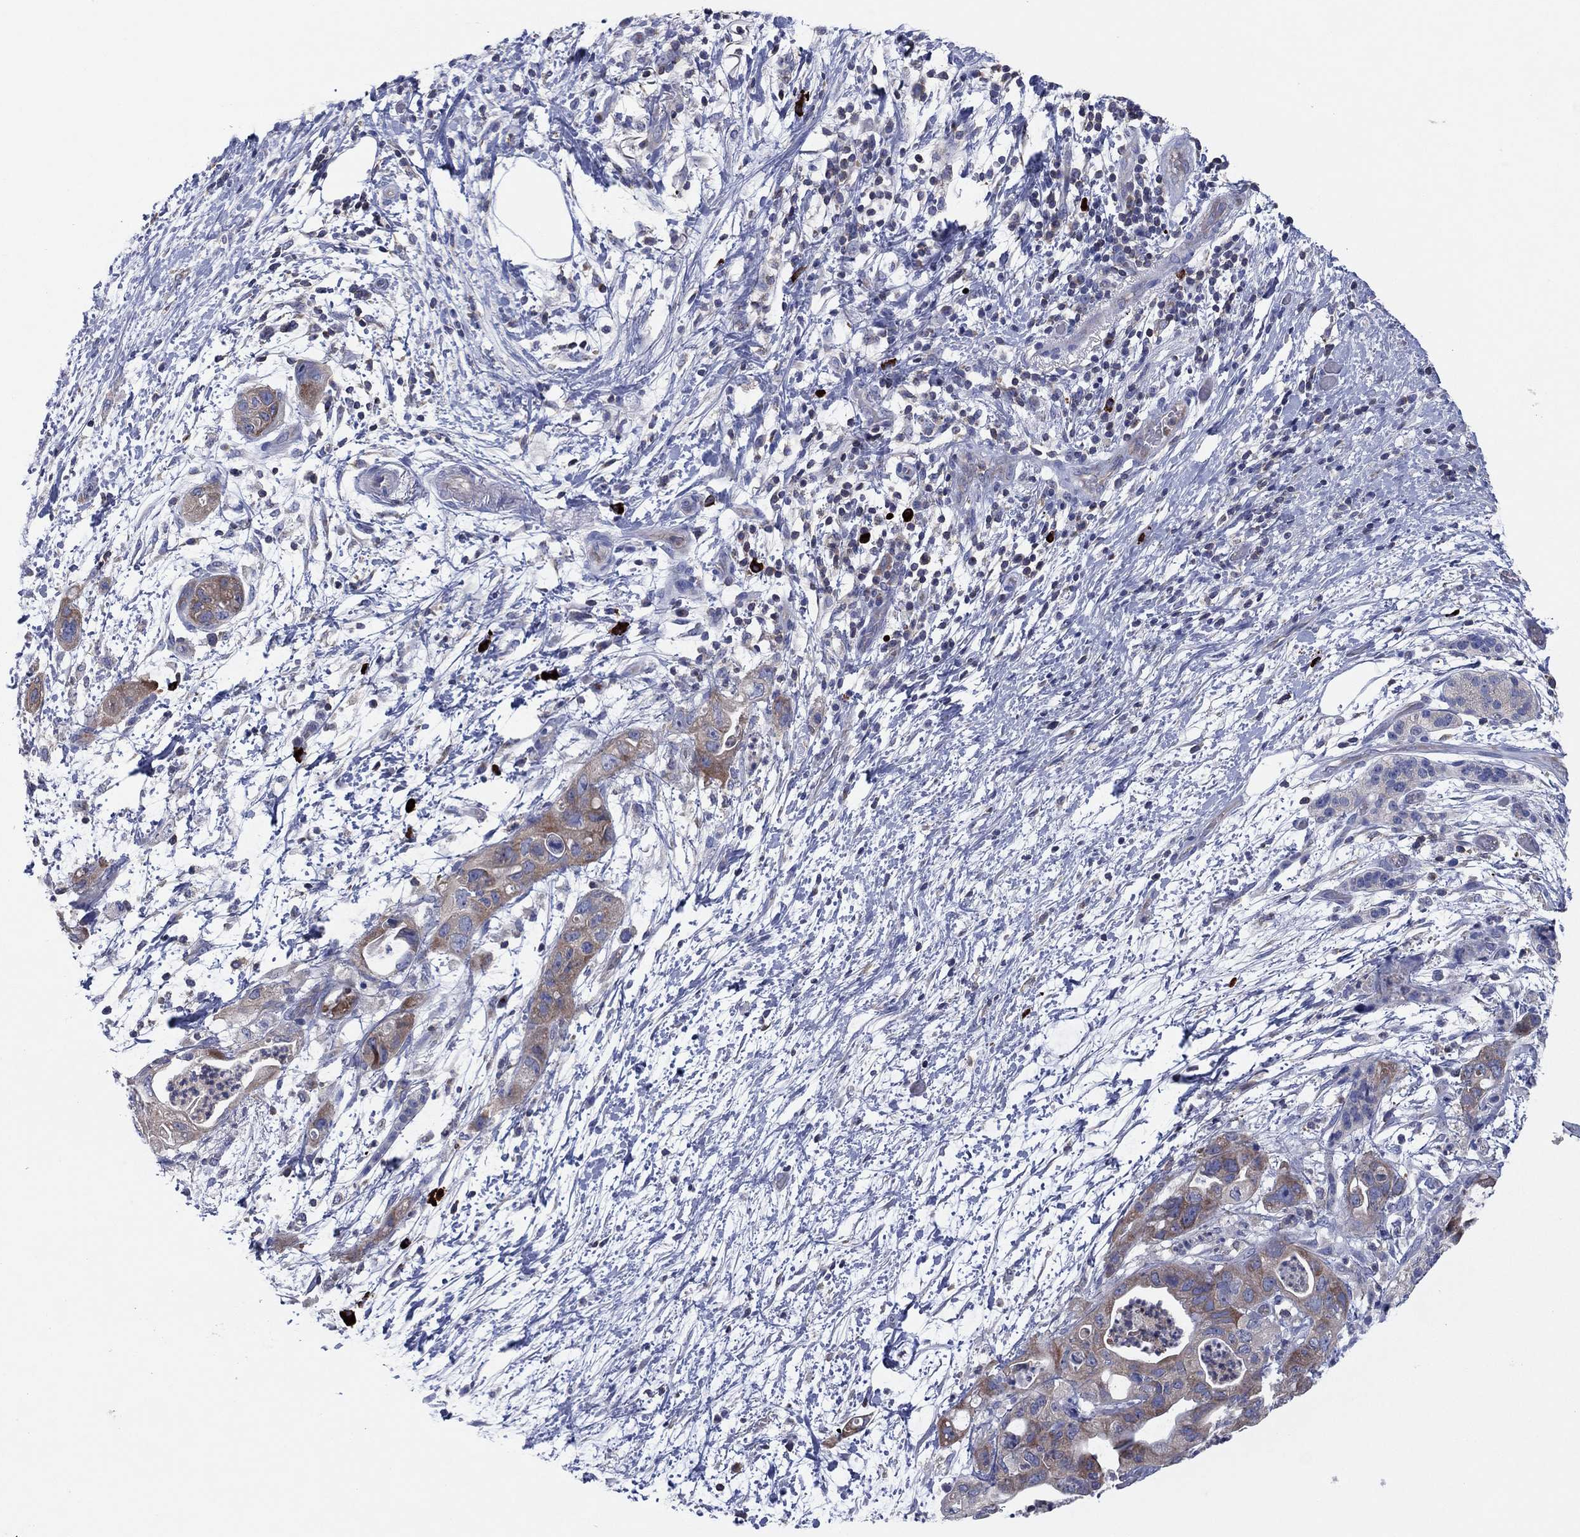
{"staining": {"intensity": "moderate", "quantity": "<25%", "location": "cytoplasmic/membranous"}, "tissue": "pancreatic cancer", "cell_type": "Tumor cells", "image_type": "cancer", "snomed": [{"axis": "morphology", "description": "Adenocarcinoma, NOS"}, {"axis": "topography", "description": "Pancreas"}], "caption": "Approximately <25% of tumor cells in human pancreatic adenocarcinoma demonstrate moderate cytoplasmic/membranous protein positivity as visualized by brown immunohistochemical staining.", "gene": "PVR", "patient": {"sex": "female", "age": 72}}